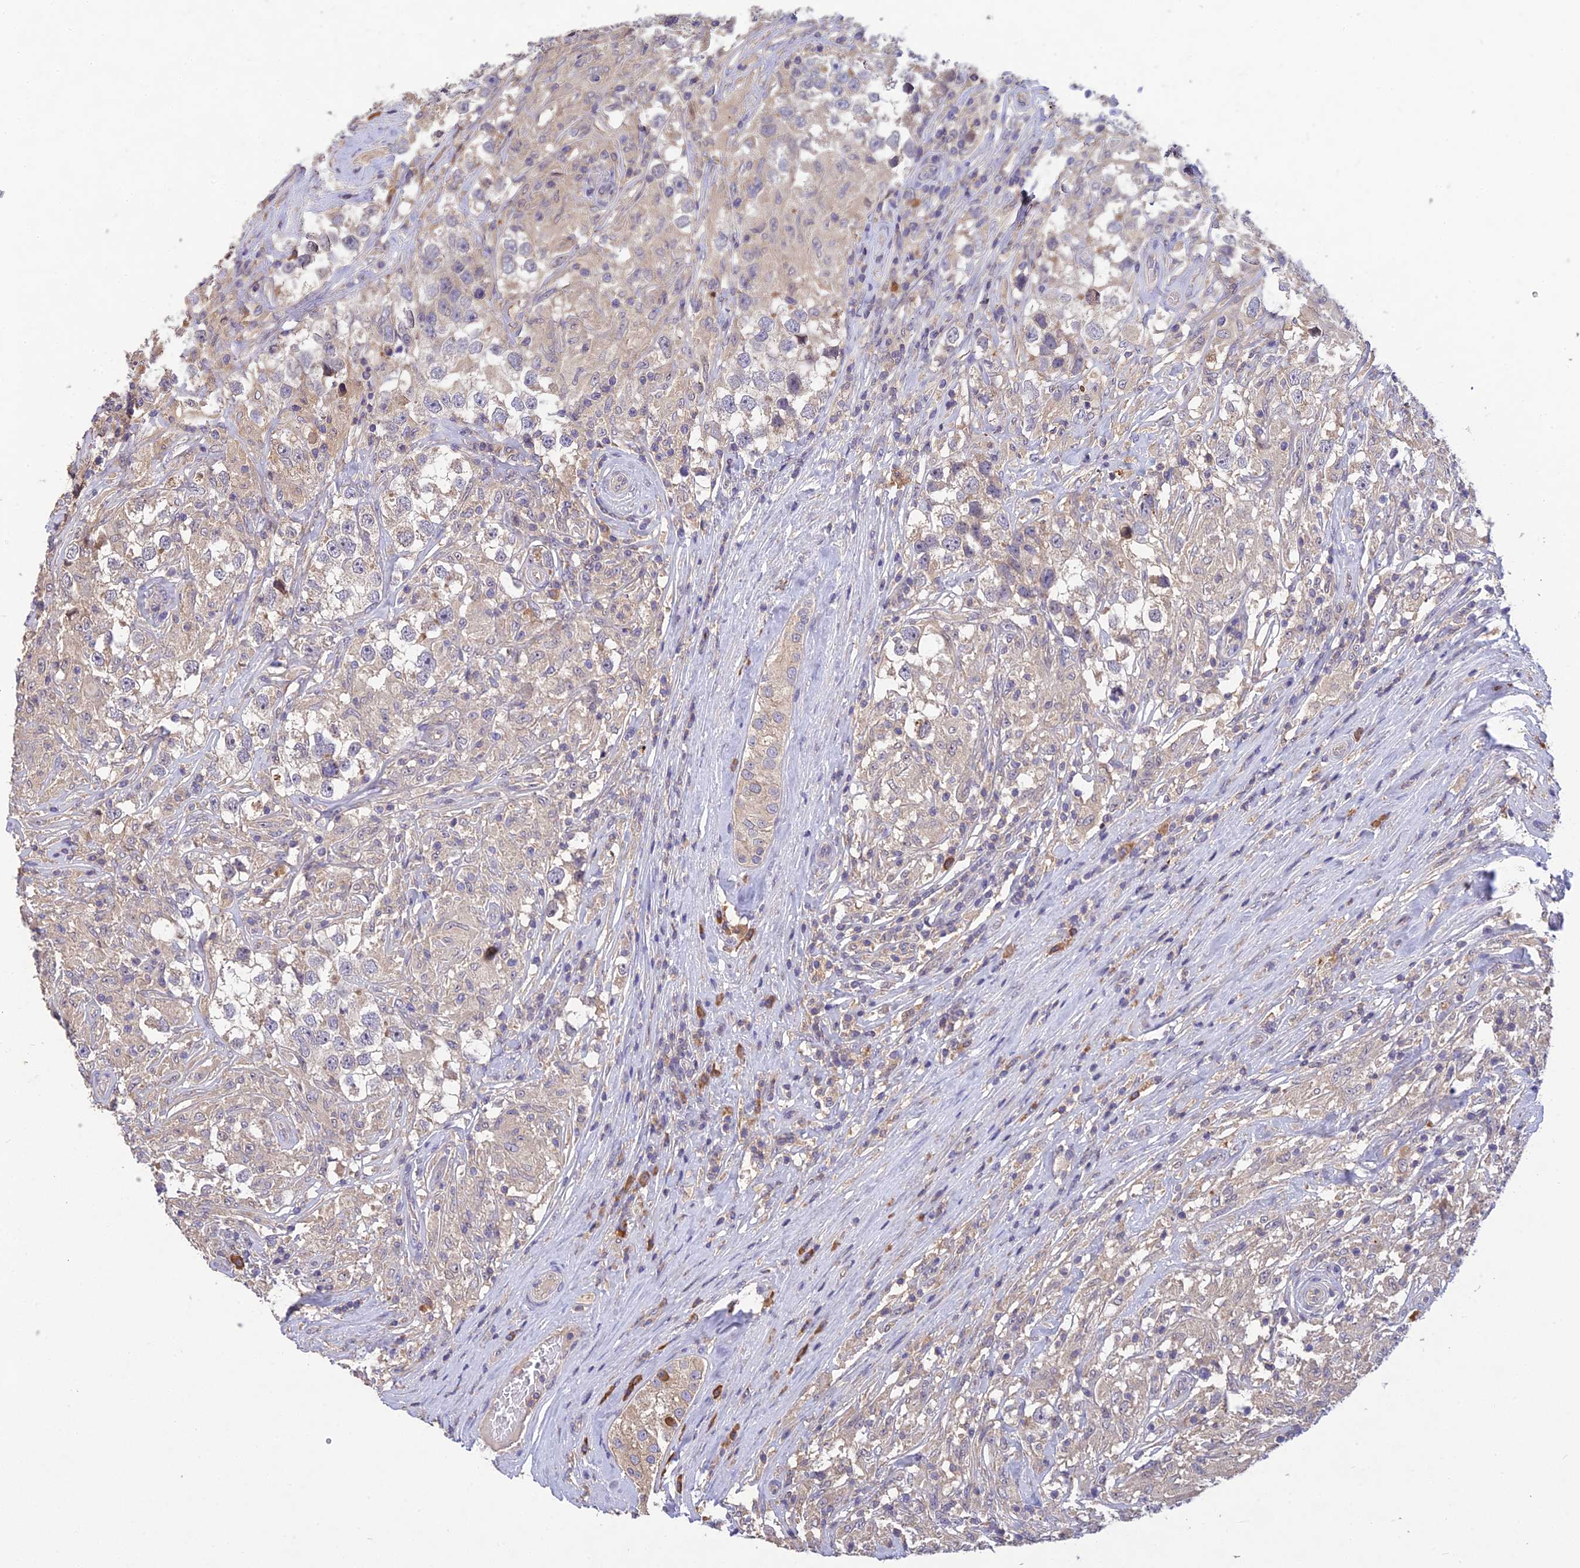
{"staining": {"intensity": "weak", "quantity": "25%-75%", "location": "cytoplasmic/membranous"}, "tissue": "testis cancer", "cell_type": "Tumor cells", "image_type": "cancer", "snomed": [{"axis": "morphology", "description": "Seminoma, NOS"}, {"axis": "topography", "description": "Testis"}], "caption": "Immunohistochemical staining of testis seminoma demonstrates weak cytoplasmic/membranous protein expression in approximately 25%-75% of tumor cells. Nuclei are stained in blue.", "gene": "DENND5B", "patient": {"sex": "male", "age": 46}}